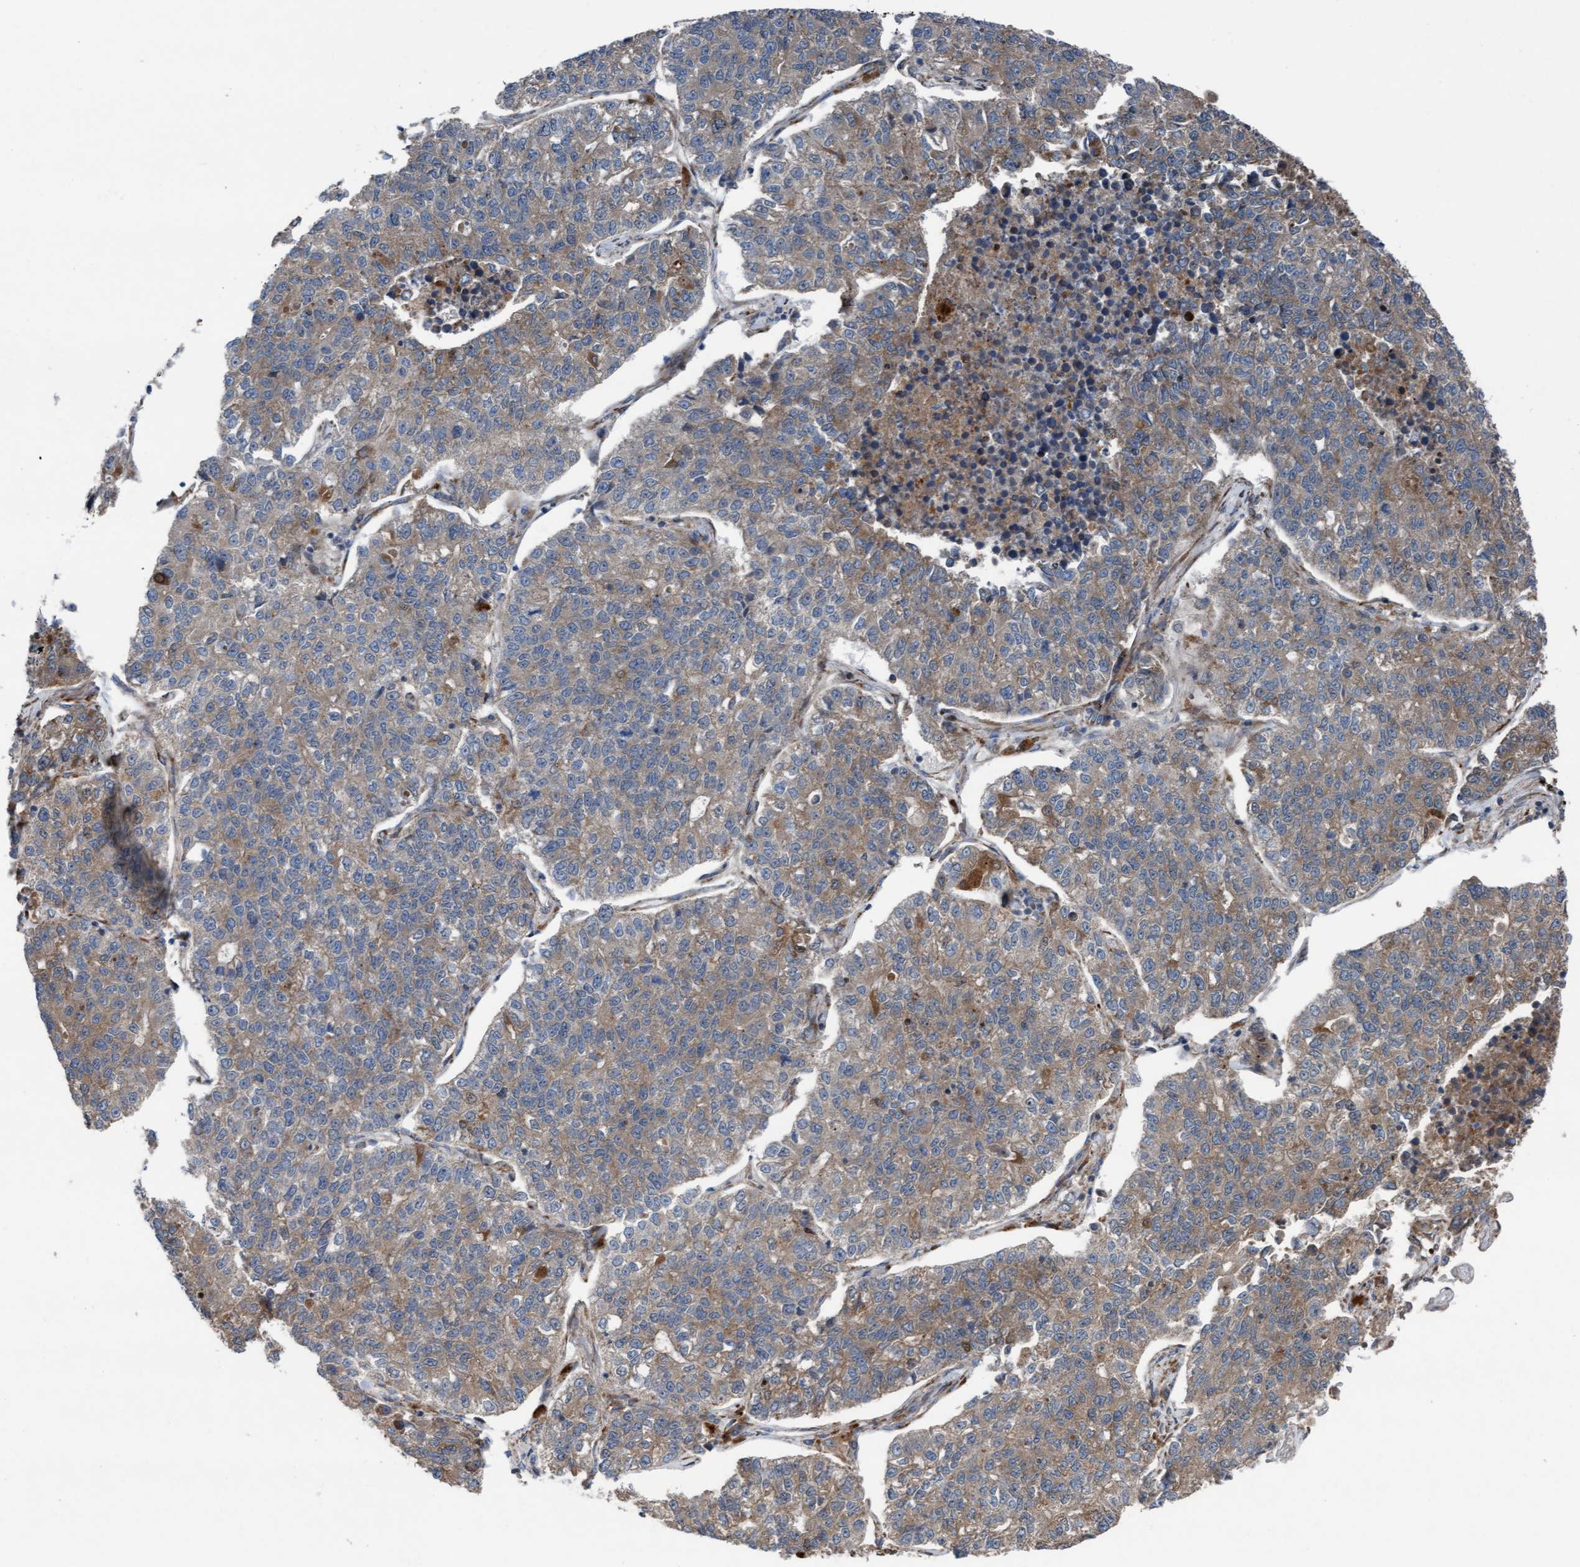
{"staining": {"intensity": "weak", "quantity": ">75%", "location": "cytoplasmic/membranous"}, "tissue": "lung cancer", "cell_type": "Tumor cells", "image_type": "cancer", "snomed": [{"axis": "morphology", "description": "Adenocarcinoma, NOS"}, {"axis": "topography", "description": "Lung"}], "caption": "Human lung adenocarcinoma stained with a protein marker demonstrates weak staining in tumor cells.", "gene": "KLHL26", "patient": {"sex": "male", "age": 49}}